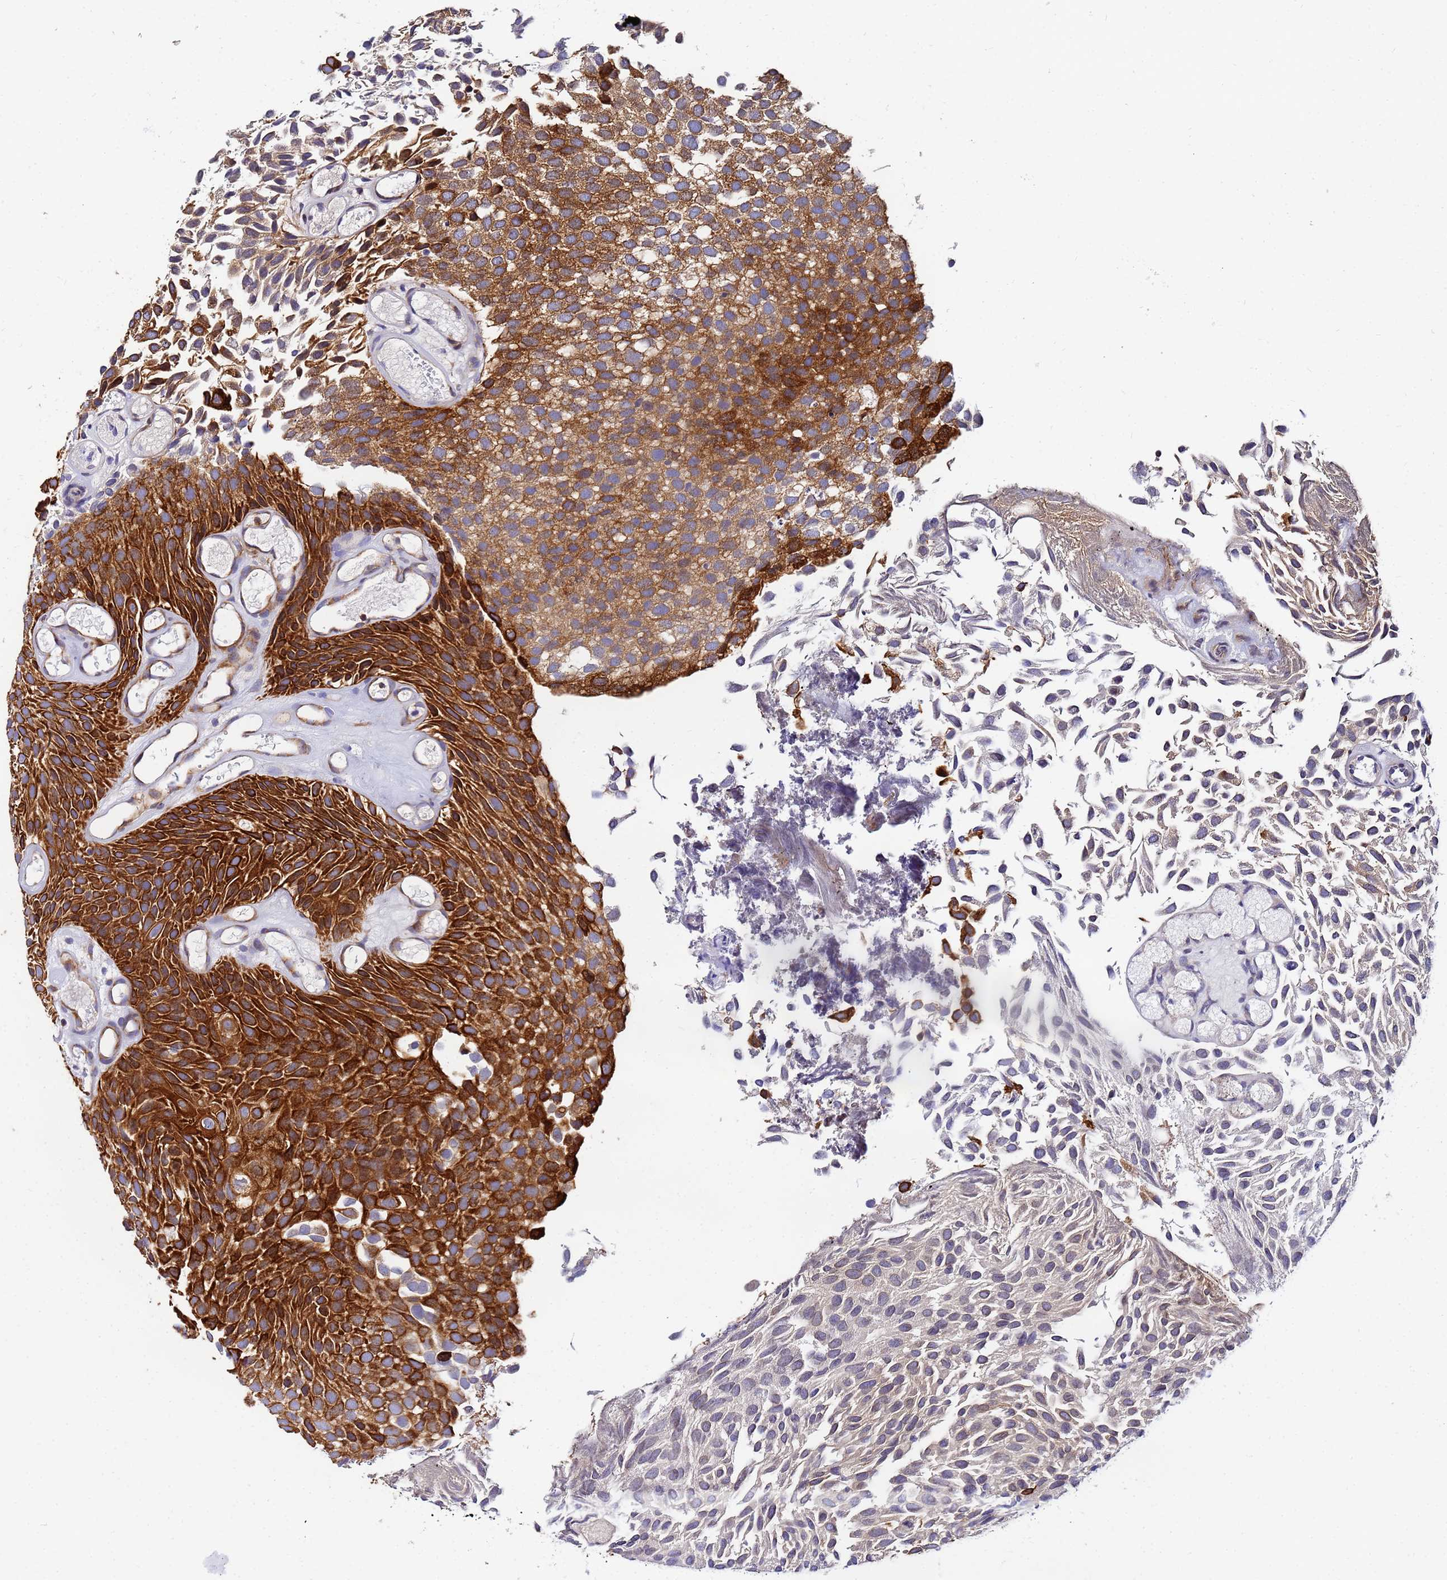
{"staining": {"intensity": "strong", "quantity": ">75%", "location": "cytoplasmic/membranous"}, "tissue": "urothelial cancer", "cell_type": "Tumor cells", "image_type": "cancer", "snomed": [{"axis": "morphology", "description": "Urothelial carcinoma, Low grade"}, {"axis": "topography", "description": "Urinary bladder"}], "caption": "An IHC histopathology image of neoplastic tissue is shown. Protein staining in brown labels strong cytoplasmic/membranous positivity in urothelial cancer within tumor cells.", "gene": "POM121", "patient": {"sex": "male", "age": 89}}